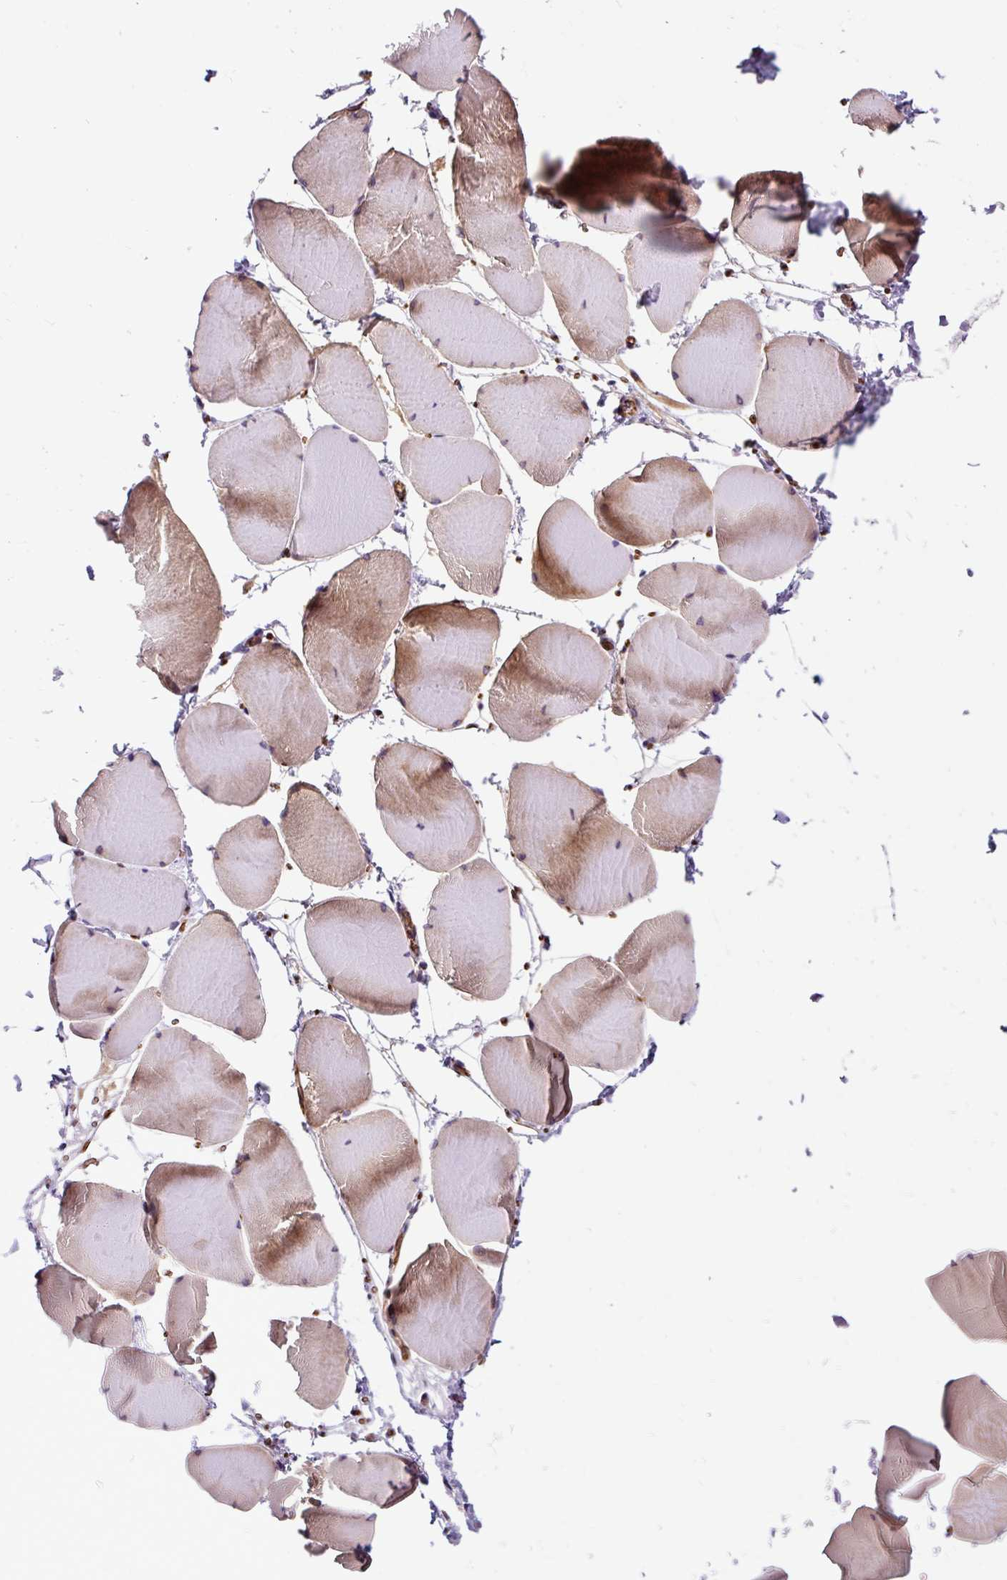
{"staining": {"intensity": "moderate", "quantity": "25%-75%", "location": "cytoplasmic/membranous"}, "tissue": "skeletal muscle", "cell_type": "Myocytes", "image_type": "normal", "snomed": [{"axis": "morphology", "description": "Normal tissue, NOS"}, {"axis": "topography", "description": "Skeletal muscle"}], "caption": "Benign skeletal muscle demonstrates moderate cytoplasmic/membranous staining in approximately 25%-75% of myocytes (Stains: DAB in brown, nuclei in blue, Microscopy: brightfield microscopy at high magnification)..", "gene": "PCDHGB3", "patient": {"sex": "male", "age": 25}}